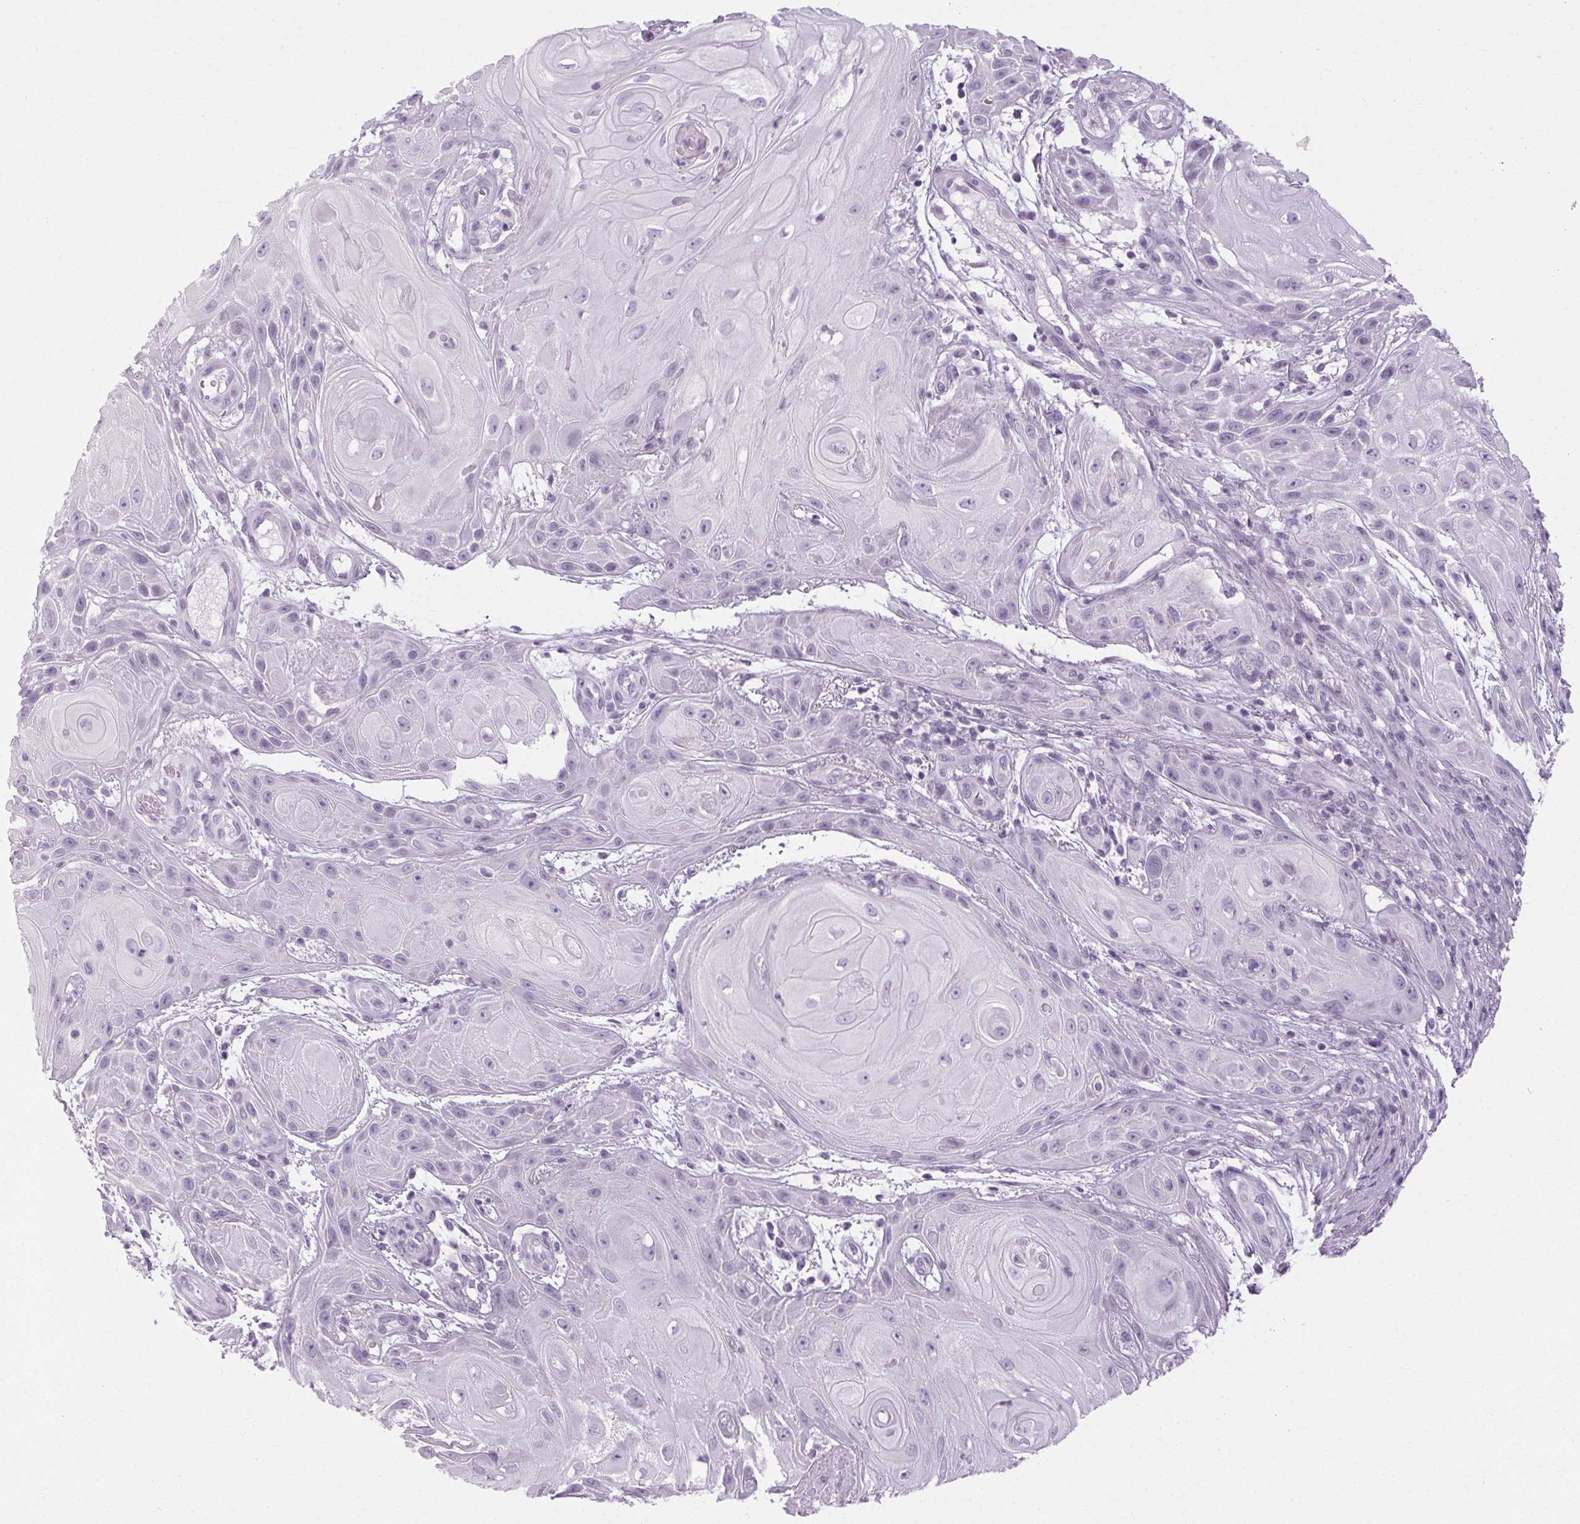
{"staining": {"intensity": "negative", "quantity": "none", "location": "none"}, "tissue": "skin cancer", "cell_type": "Tumor cells", "image_type": "cancer", "snomed": [{"axis": "morphology", "description": "Squamous cell carcinoma, NOS"}, {"axis": "topography", "description": "Skin"}], "caption": "This micrograph is of skin squamous cell carcinoma stained with IHC to label a protein in brown with the nuclei are counter-stained blue. There is no positivity in tumor cells. Nuclei are stained in blue.", "gene": "POMC", "patient": {"sex": "male", "age": 62}}